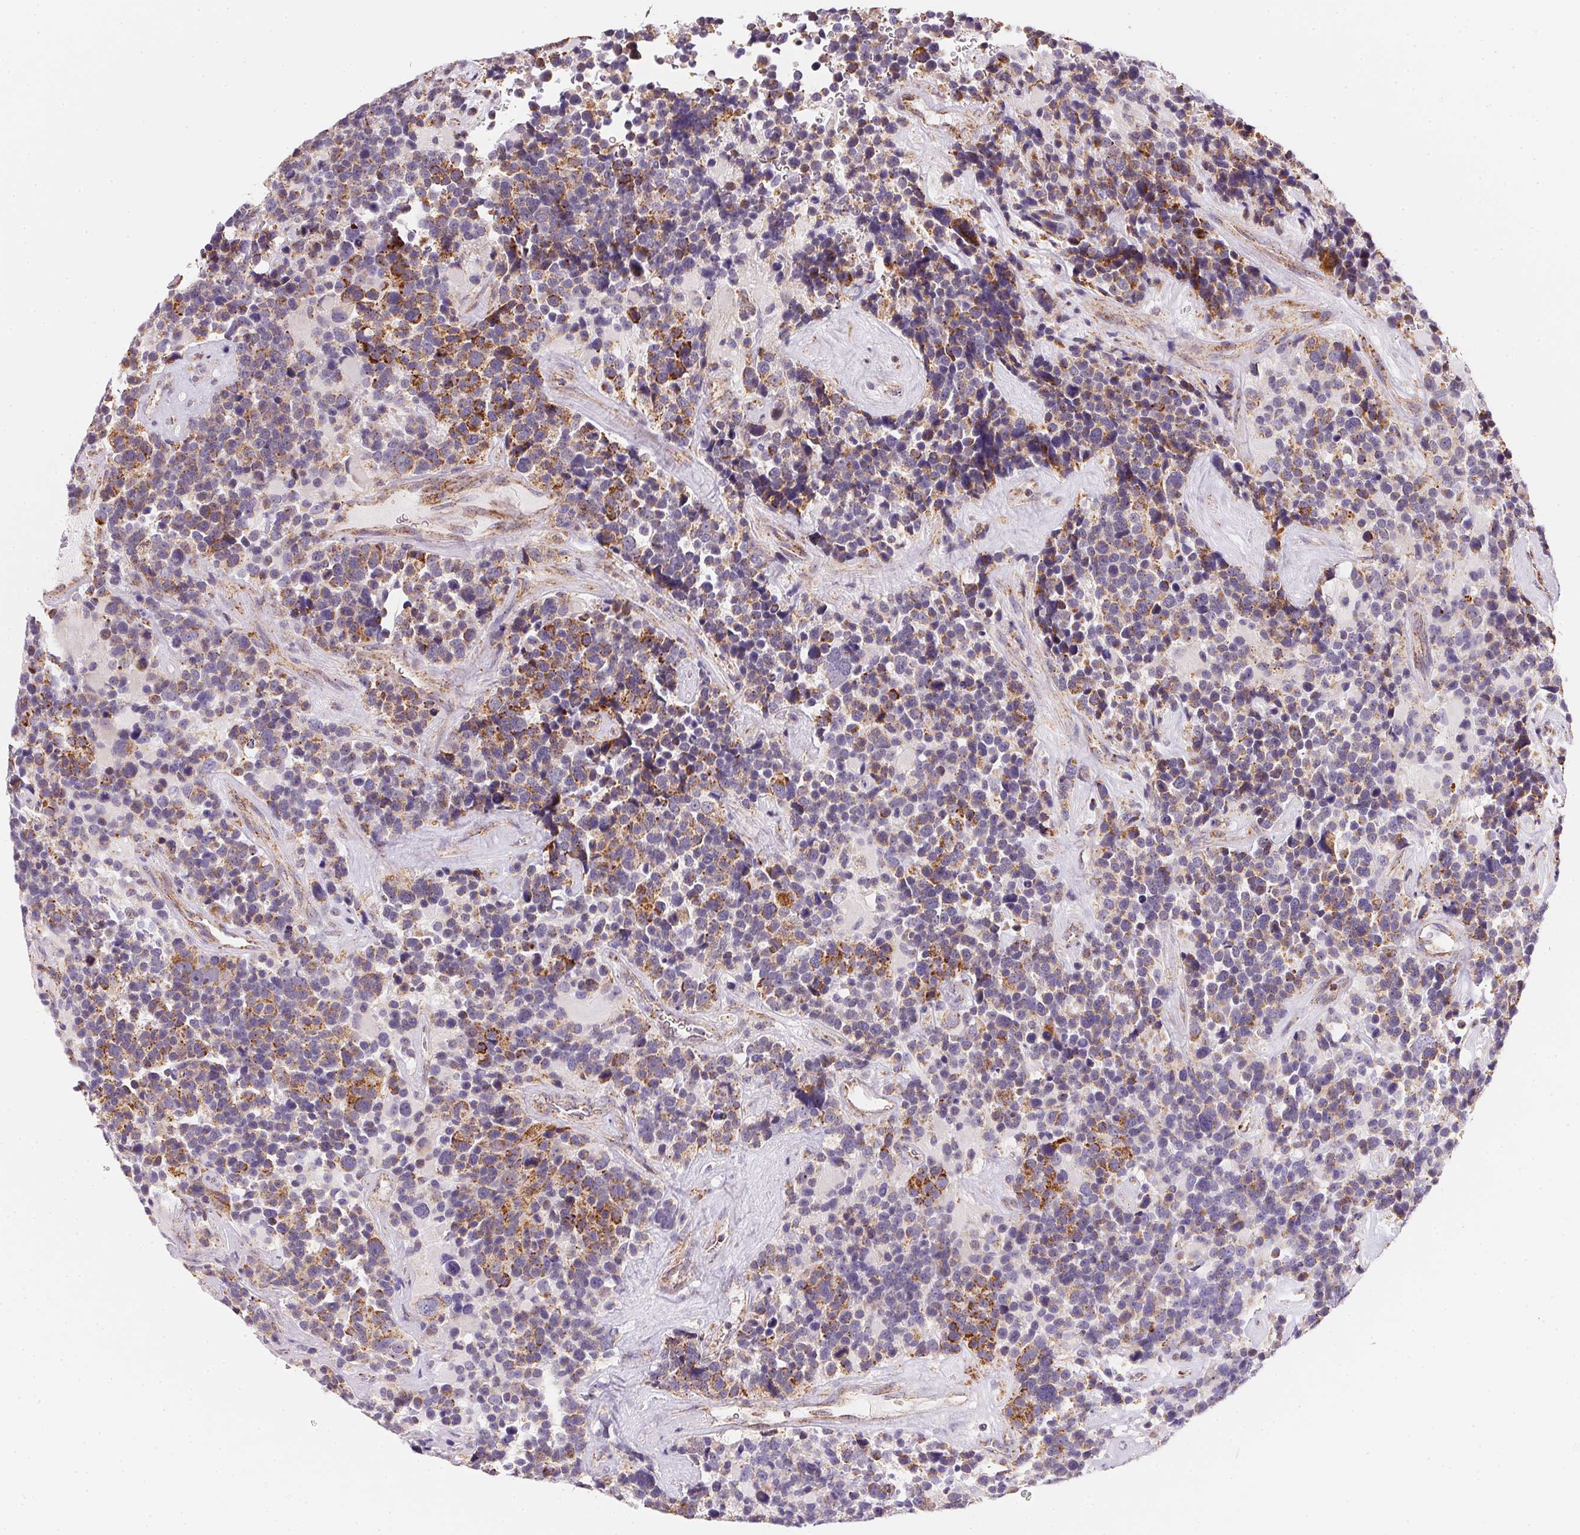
{"staining": {"intensity": "moderate", "quantity": "<25%", "location": "cytoplasmic/membranous"}, "tissue": "glioma", "cell_type": "Tumor cells", "image_type": "cancer", "snomed": [{"axis": "morphology", "description": "Glioma, malignant, High grade"}, {"axis": "topography", "description": "Brain"}], "caption": "Tumor cells display moderate cytoplasmic/membranous expression in about <25% of cells in glioma.", "gene": "GIPC2", "patient": {"sex": "male", "age": 33}}